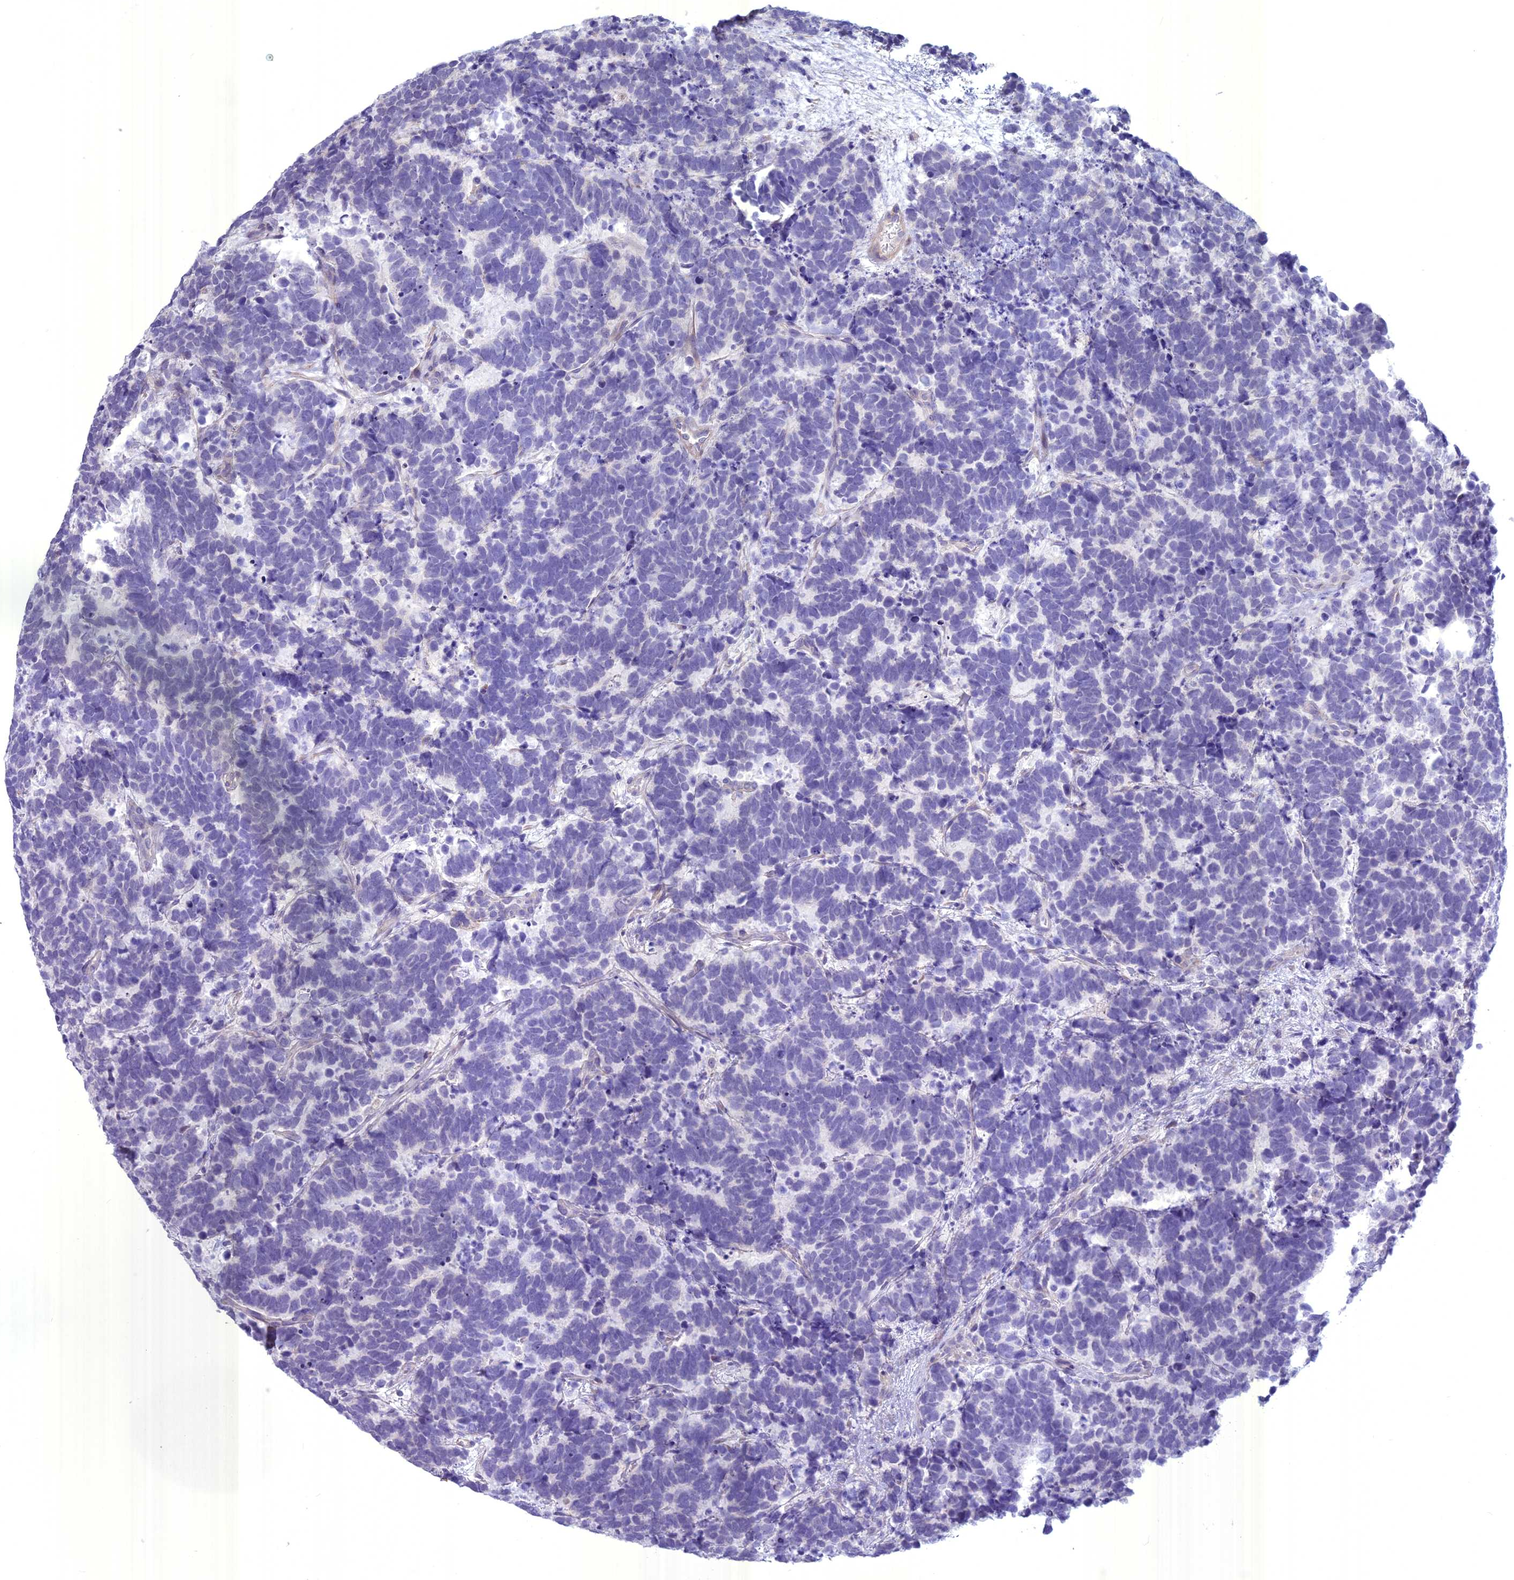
{"staining": {"intensity": "negative", "quantity": "none", "location": "none"}, "tissue": "carcinoid", "cell_type": "Tumor cells", "image_type": "cancer", "snomed": [{"axis": "morphology", "description": "Carcinoma, NOS"}, {"axis": "morphology", "description": "Carcinoid, malignant, NOS"}, {"axis": "topography", "description": "Urinary bladder"}], "caption": "Immunohistochemical staining of human carcinoma demonstrates no significant expression in tumor cells.", "gene": "SPHKAP", "patient": {"sex": "male", "age": 57}}